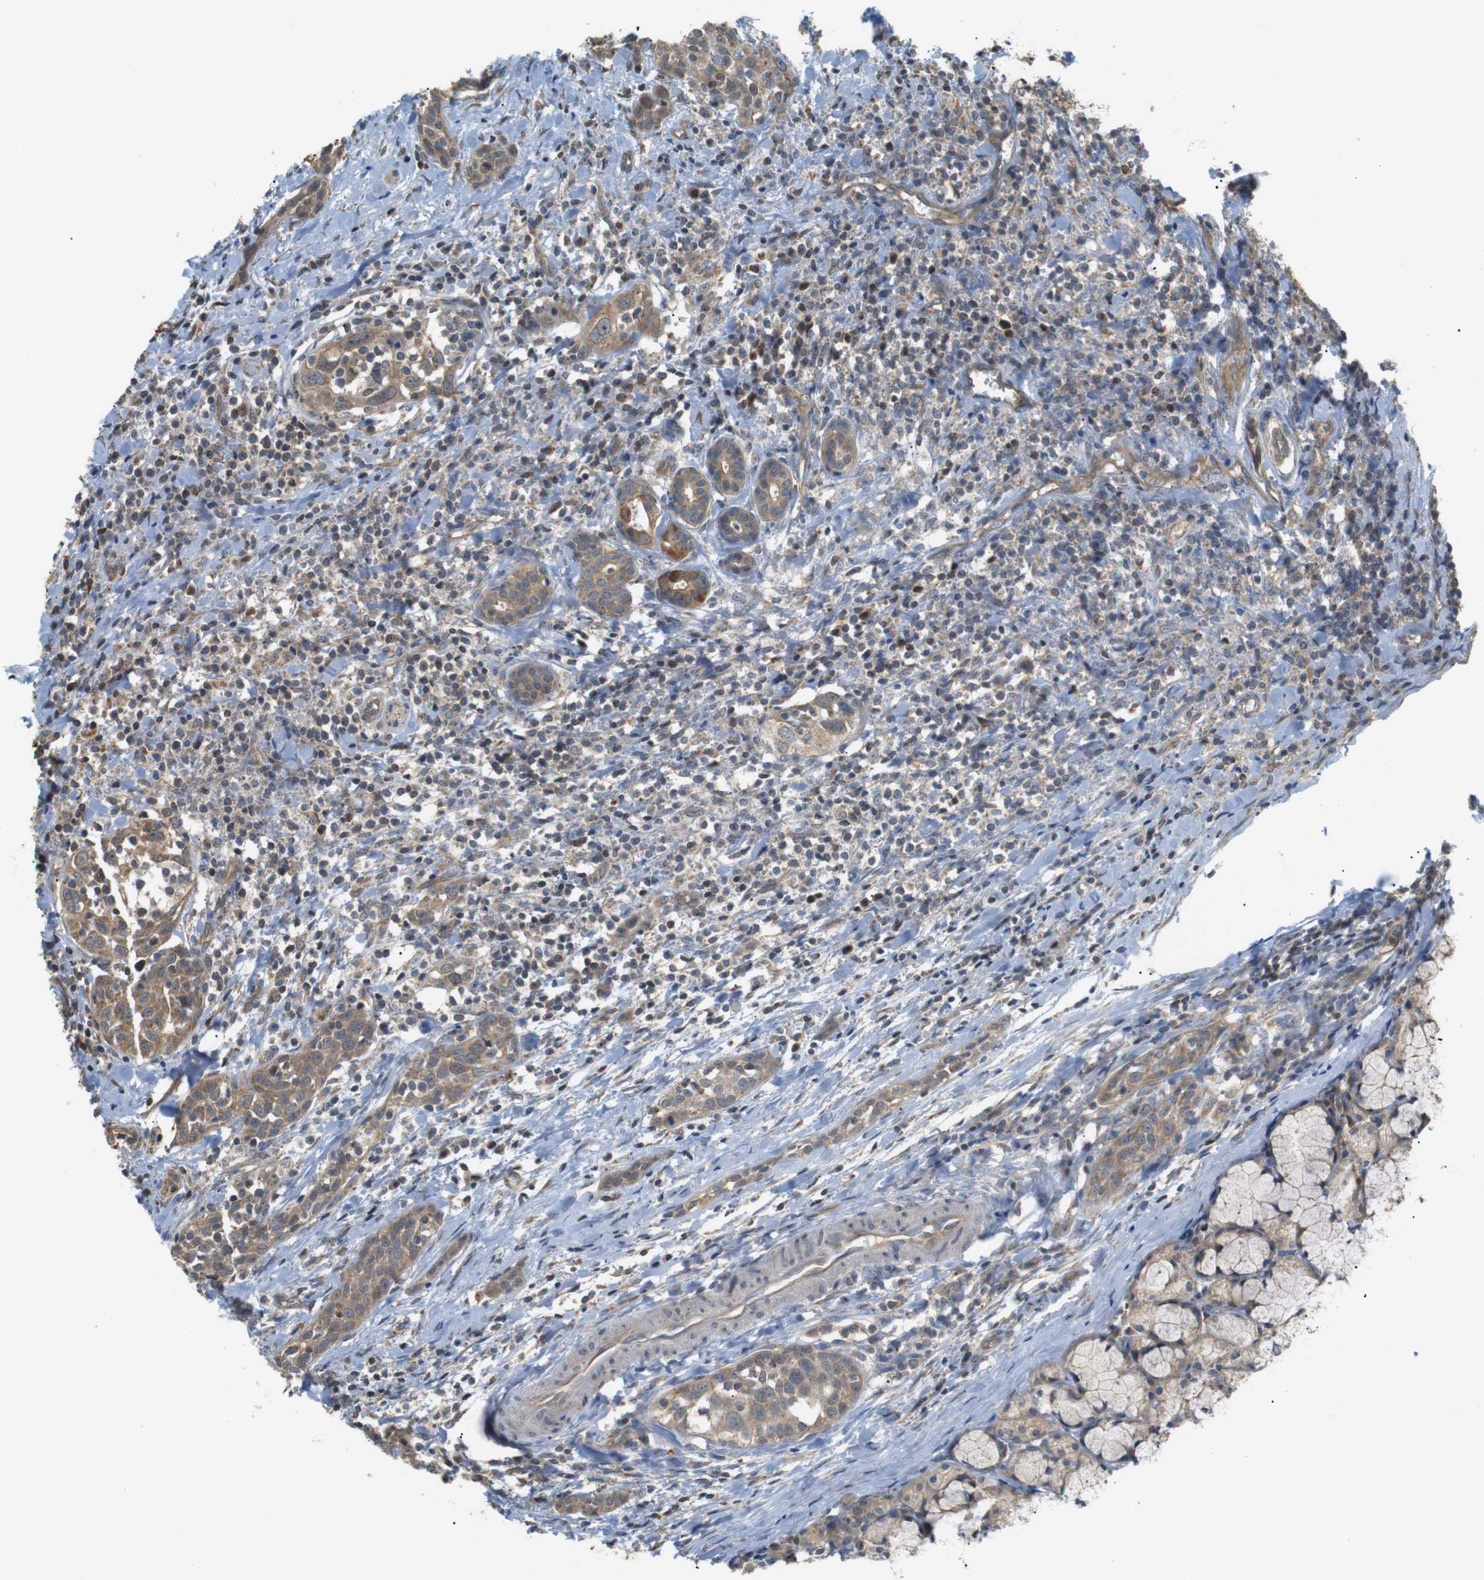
{"staining": {"intensity": "moderate", "quantity": ">75%", "location": "cytoplasmic/membranous"}, "tissue": "head and neck cancer", "cell_type": "Tumor cells", "image_type": "cancer", "snomed": [{"axis": "morphology", "description": "Squamous cell carcinoma, NOS"}, {"axis": "topography", "description": "Oral tissue"}, {"axis": "topography", "description": "Head-Neck"}], "caption": "Immunohistochemistry (IHC) (DAB (3,3'-diaminobenzidine)) staining of human squamous cell carcinoma (head and neck) exhibits moderate cytoplasmic/membranous protein positivity in about >75% of tumor cells.", "gene": "KSR1", "patient": {"sex": "female", "age": 50}}